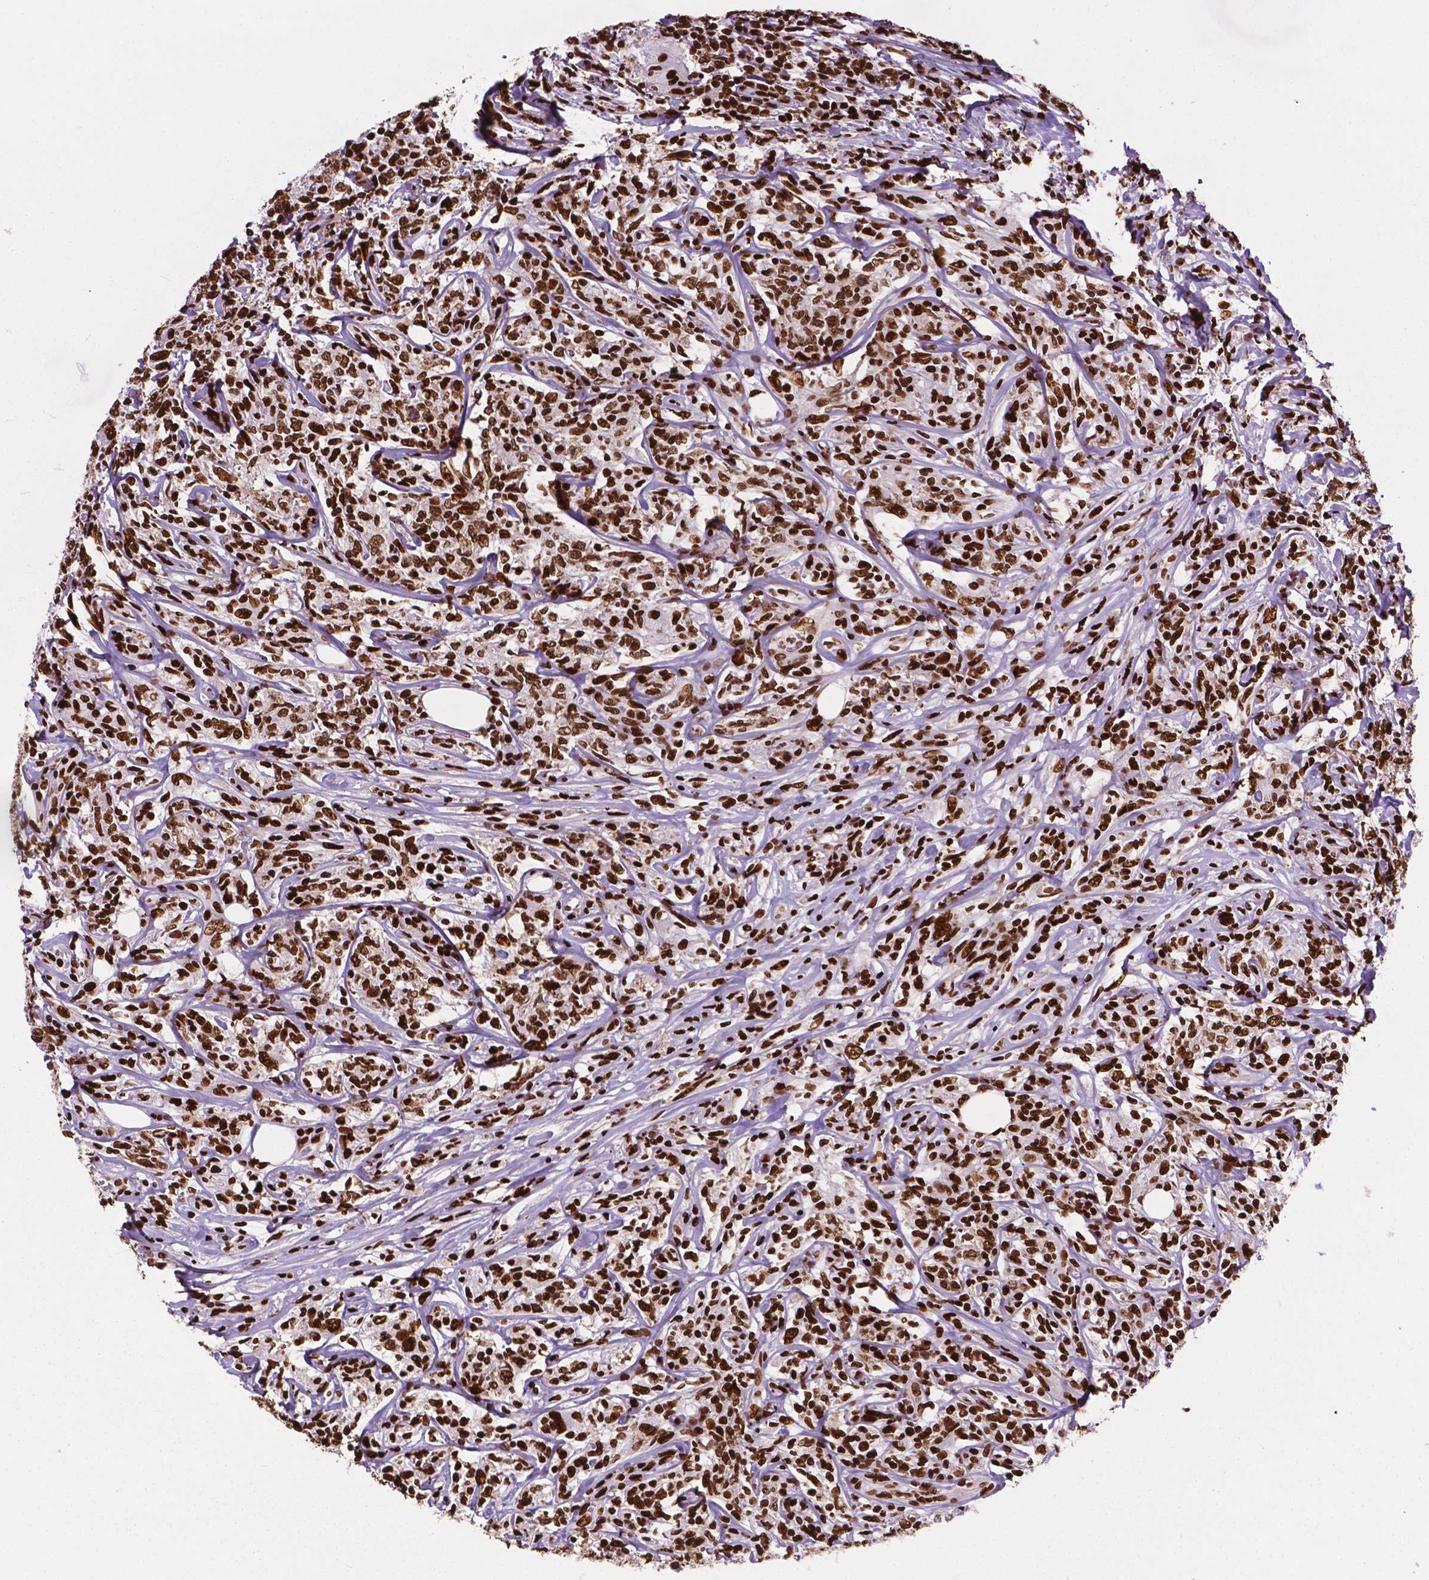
{"staining": {"intensity": "strong", "quantity": ">75%", "location": "nuclear"}, "tissue": "lymphoma", "cell_type": "Tumor cells", "image_type": "cancer", "snomed": [{"axis": "morphology", "description": "Malignant lymphoma, non-Hodgkin's type, High grade"}, {"axis": "topography", "description": "Lymph node"}], "caption": "The image shows staining of lymphoma, revealing strong nuclear protein positivity (brown color) within tumor cells.", "gene": "SMIM5", "patient": {"sex": "female", "age": 84}}